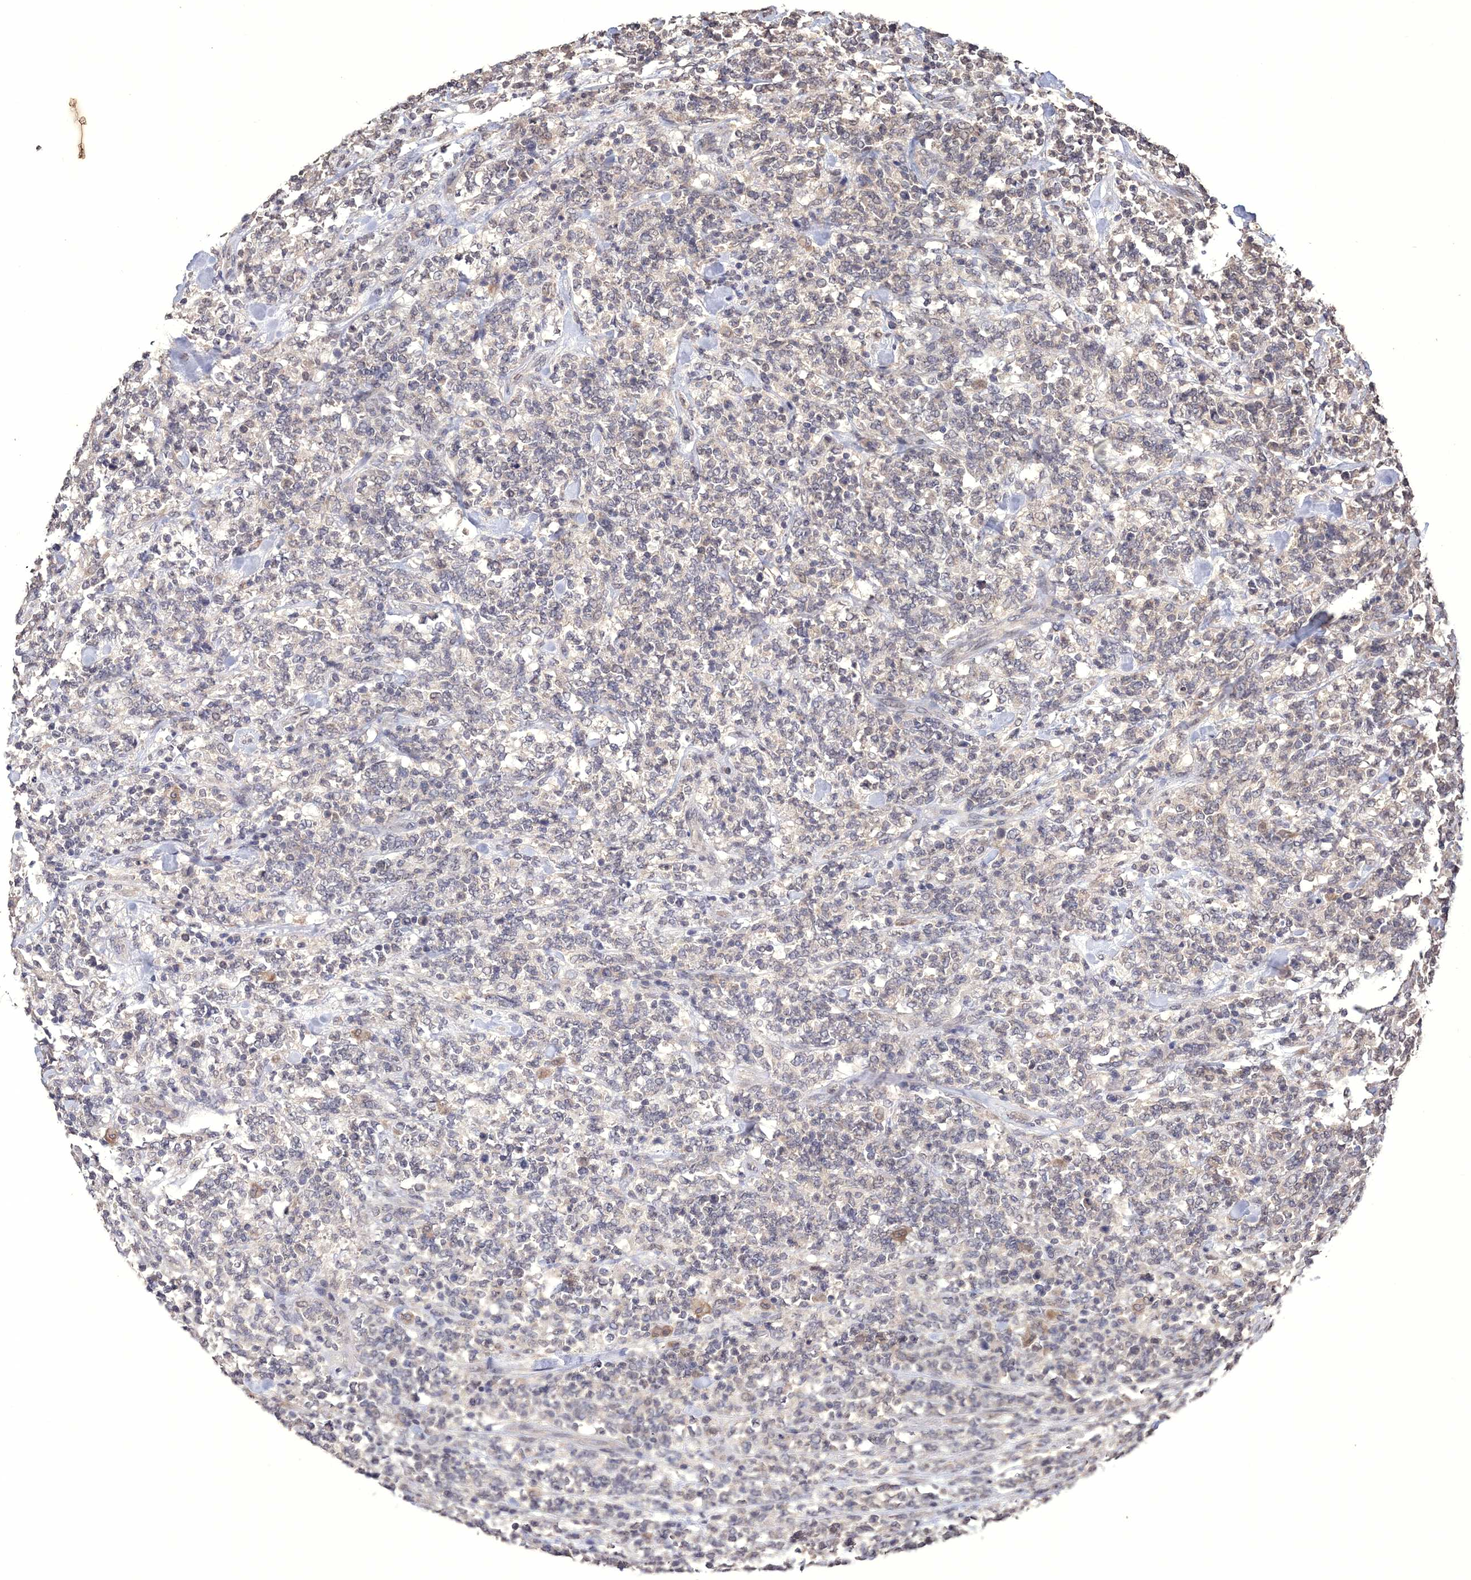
{"staining": {"intensity": "weak", "quantity": "<25%", "location": "nuclear"}, "tissue": "lymphoma", "cell_type": "Tumor cells", "image_type": "cancer", "snomed": [{"axis": "morphology", "description": "Malignant lymphoma, non-Hodgkin's type, High grade"}, {"axis": "topography", "description": "Soft tissue"}], "caption": "Immunohistochemistry (IHC) image of neoplastic tissue: human lymphoma stained with DAB (3,3'-diaminobenzidine) demonstrates no significant protein staining in tumor cells.", "gene": "GPN1", "patient": {"sex": "male", "age": 18}}